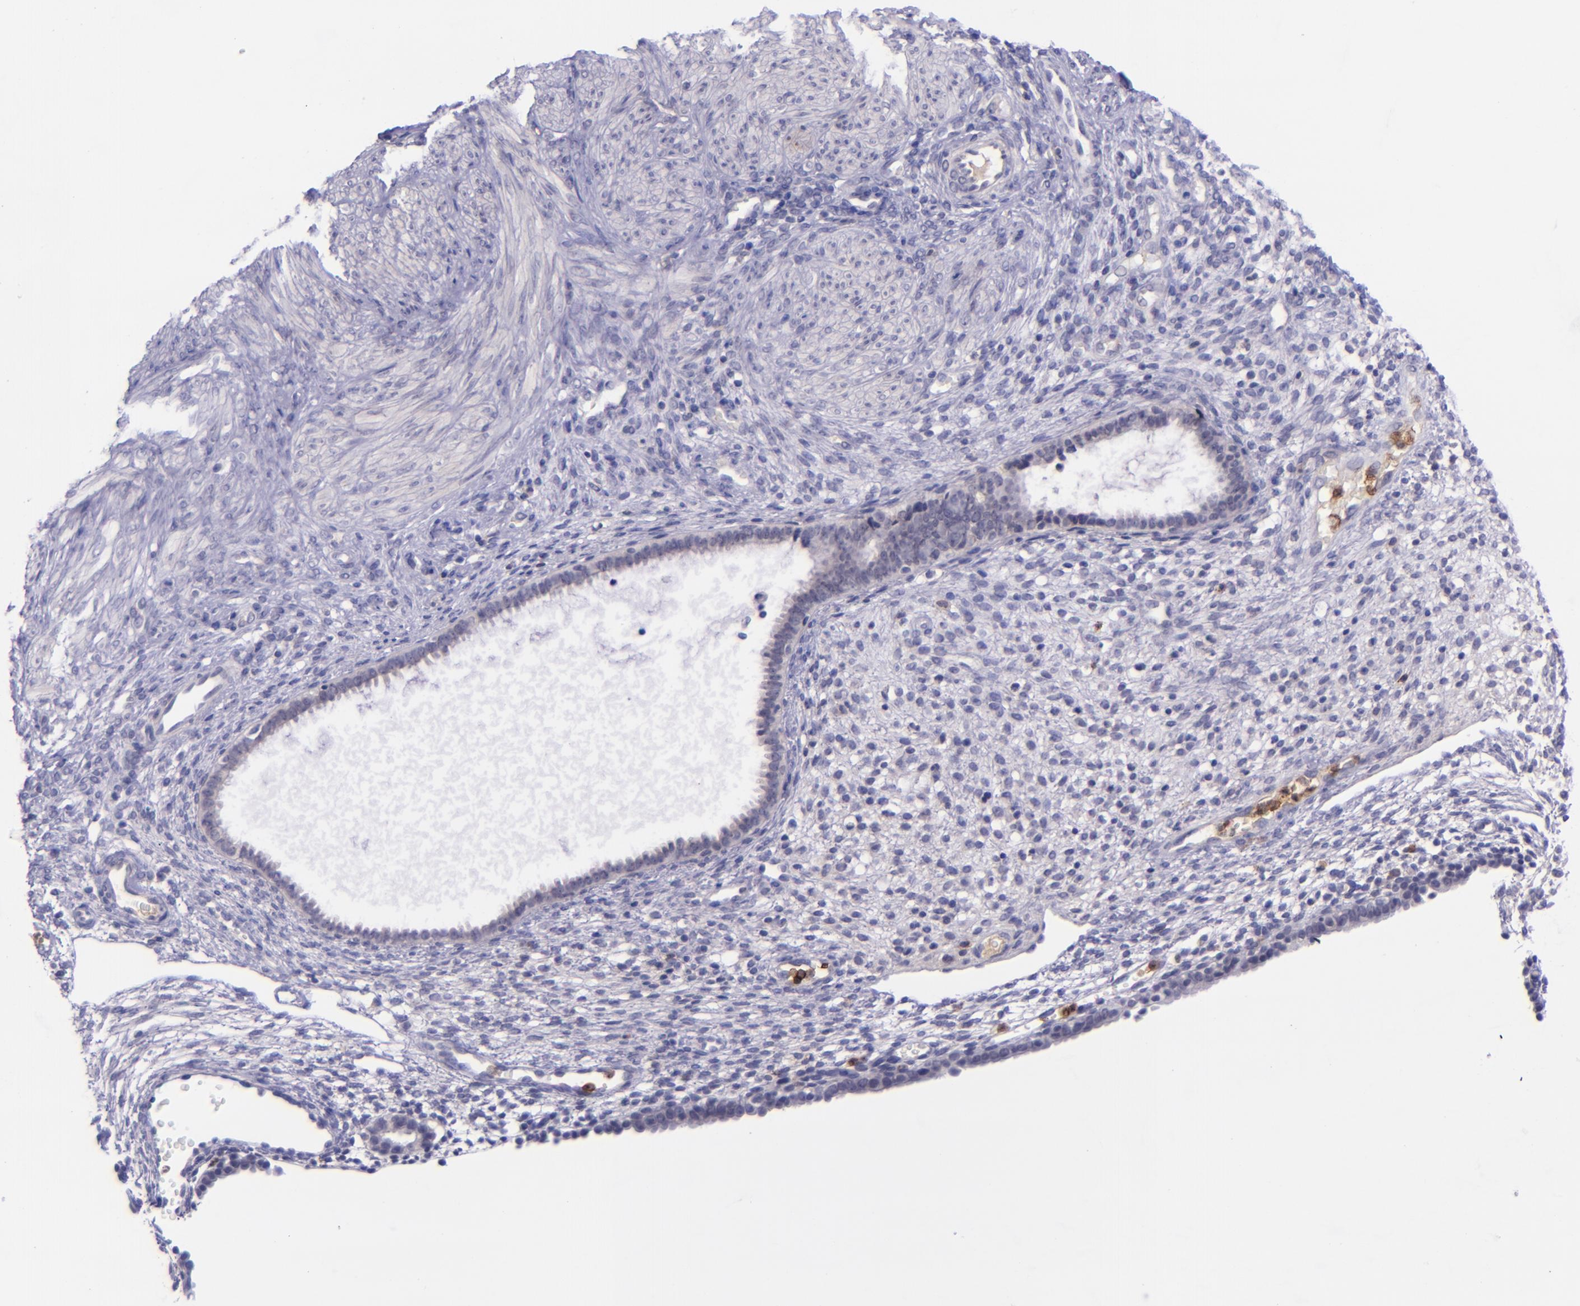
{"staining": {"intensity": "negative", "quantity": "none", "location": "none"}, "tissue": "endometrium", "cell_type": "Cells in endometrial stroma", "image_type": "normal", "snomed": [{"axis": "morphology", "description": "Normal tissue, NOS"}, {"axis": "topography", "description": "Endometrium"}], "caption": "Immunohistochemistry (IHC) photomicrograph of normal endometrium stained for a protein (brown), which shows no positivity in cells in endometrial stroma. Brightfield microscopy of IHC stained with DAB (3,3'-diaminobenzidine) (brown) and hematoxylin (blue), captured at high magnification.", "gene": "SELL", "patient": {"sex": "female", "age": 72}}